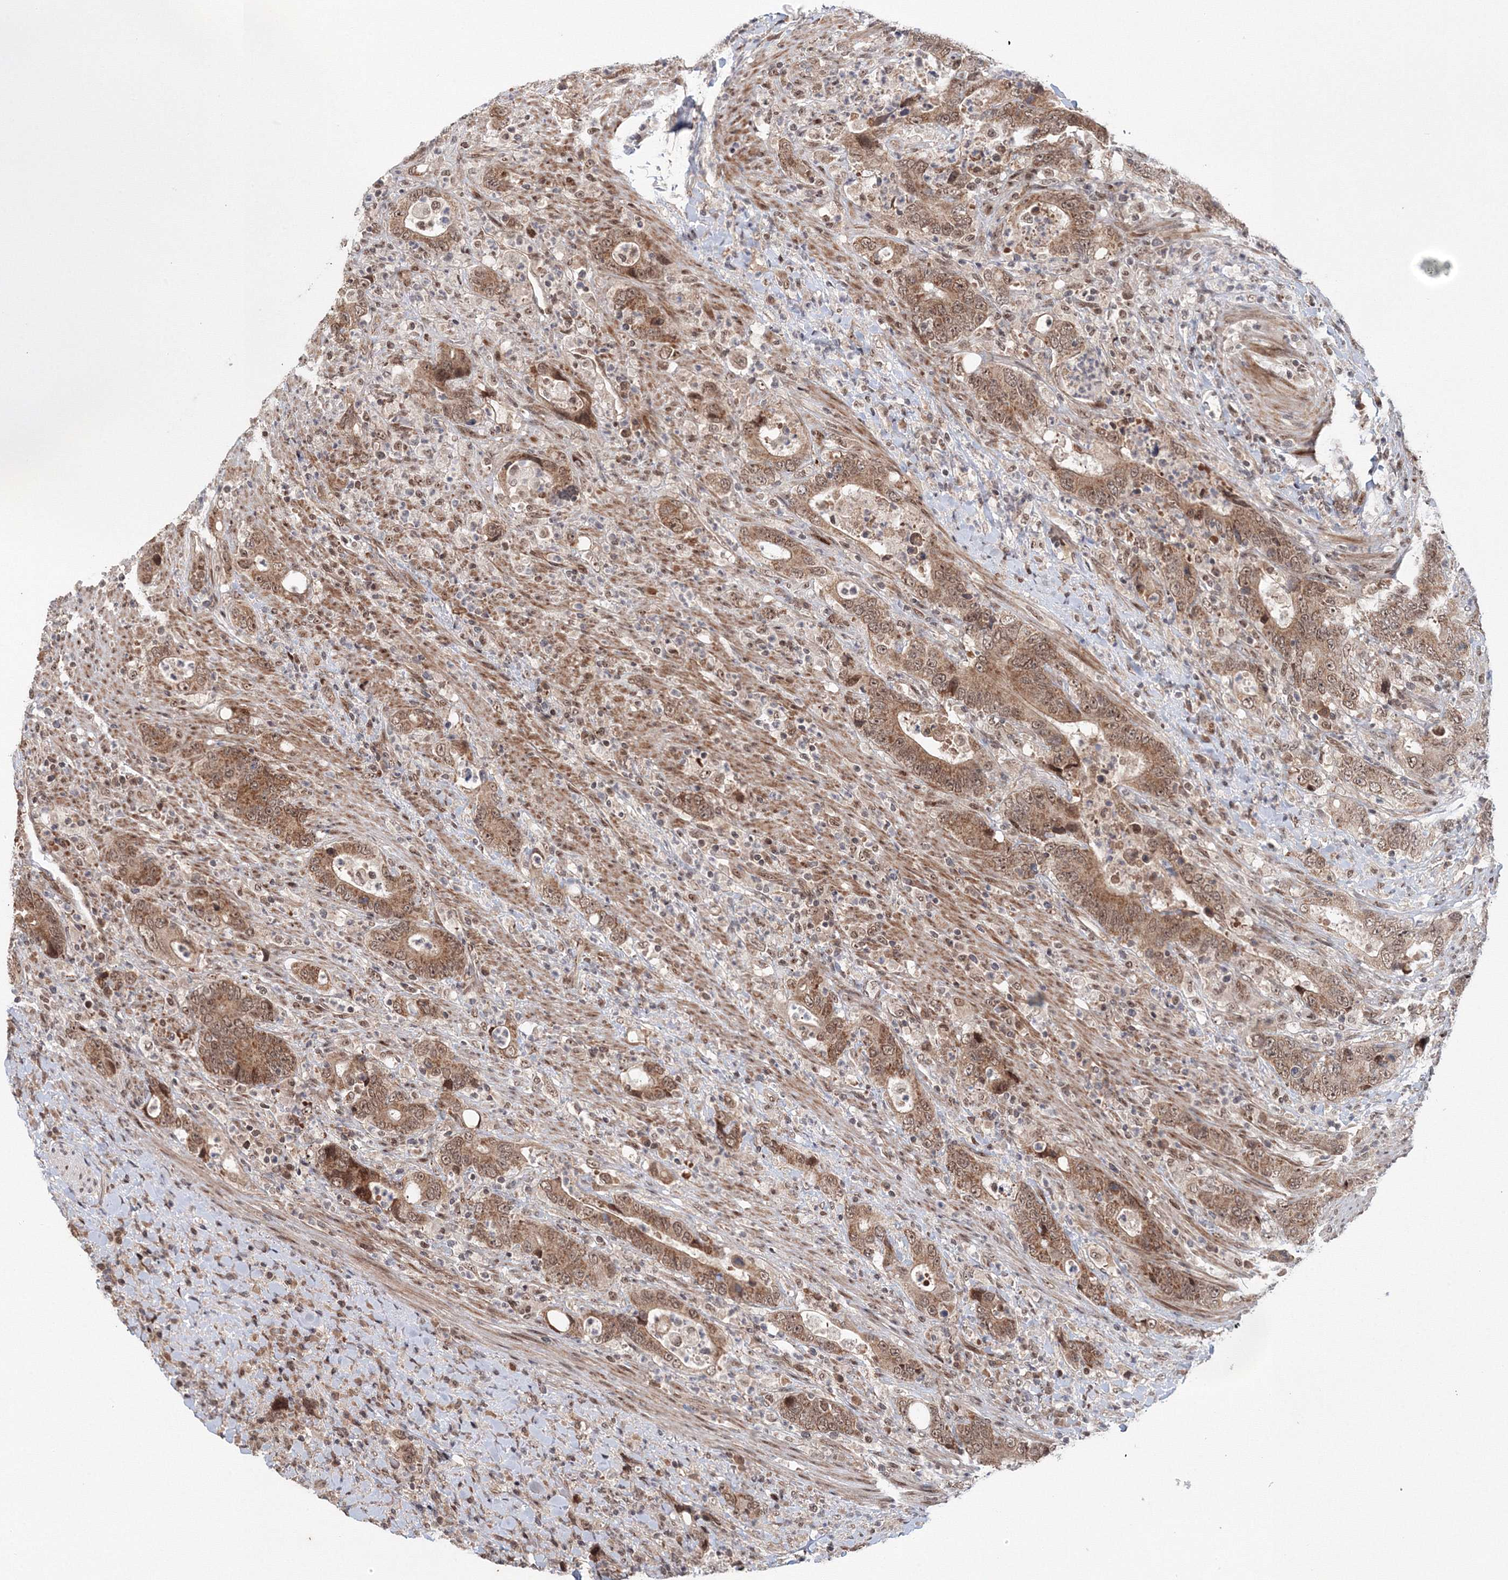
{"staining": {"intensity": "moderate", "quantity": ">75%", "location": "cytoplasmic/membranous,nuclear"}, "tissue": "colorectal cancer", "cell_type": "Tumor cells", "image_type": "cancer", "snomed": [{"axis": "morphology", "description": "Adenocarcinoma, NOS"}, {"axis": "topography", "description": "Colon"}], "caption": "Protein staining by immunohistochemistry (IHC) exhibits moderate cytoplasmic/membranous and nuclear positivity in about >75% of tumor cells in colorectal cancer.", "gene": "NOA1", "patient": {"sex": "female", "age": 75}}